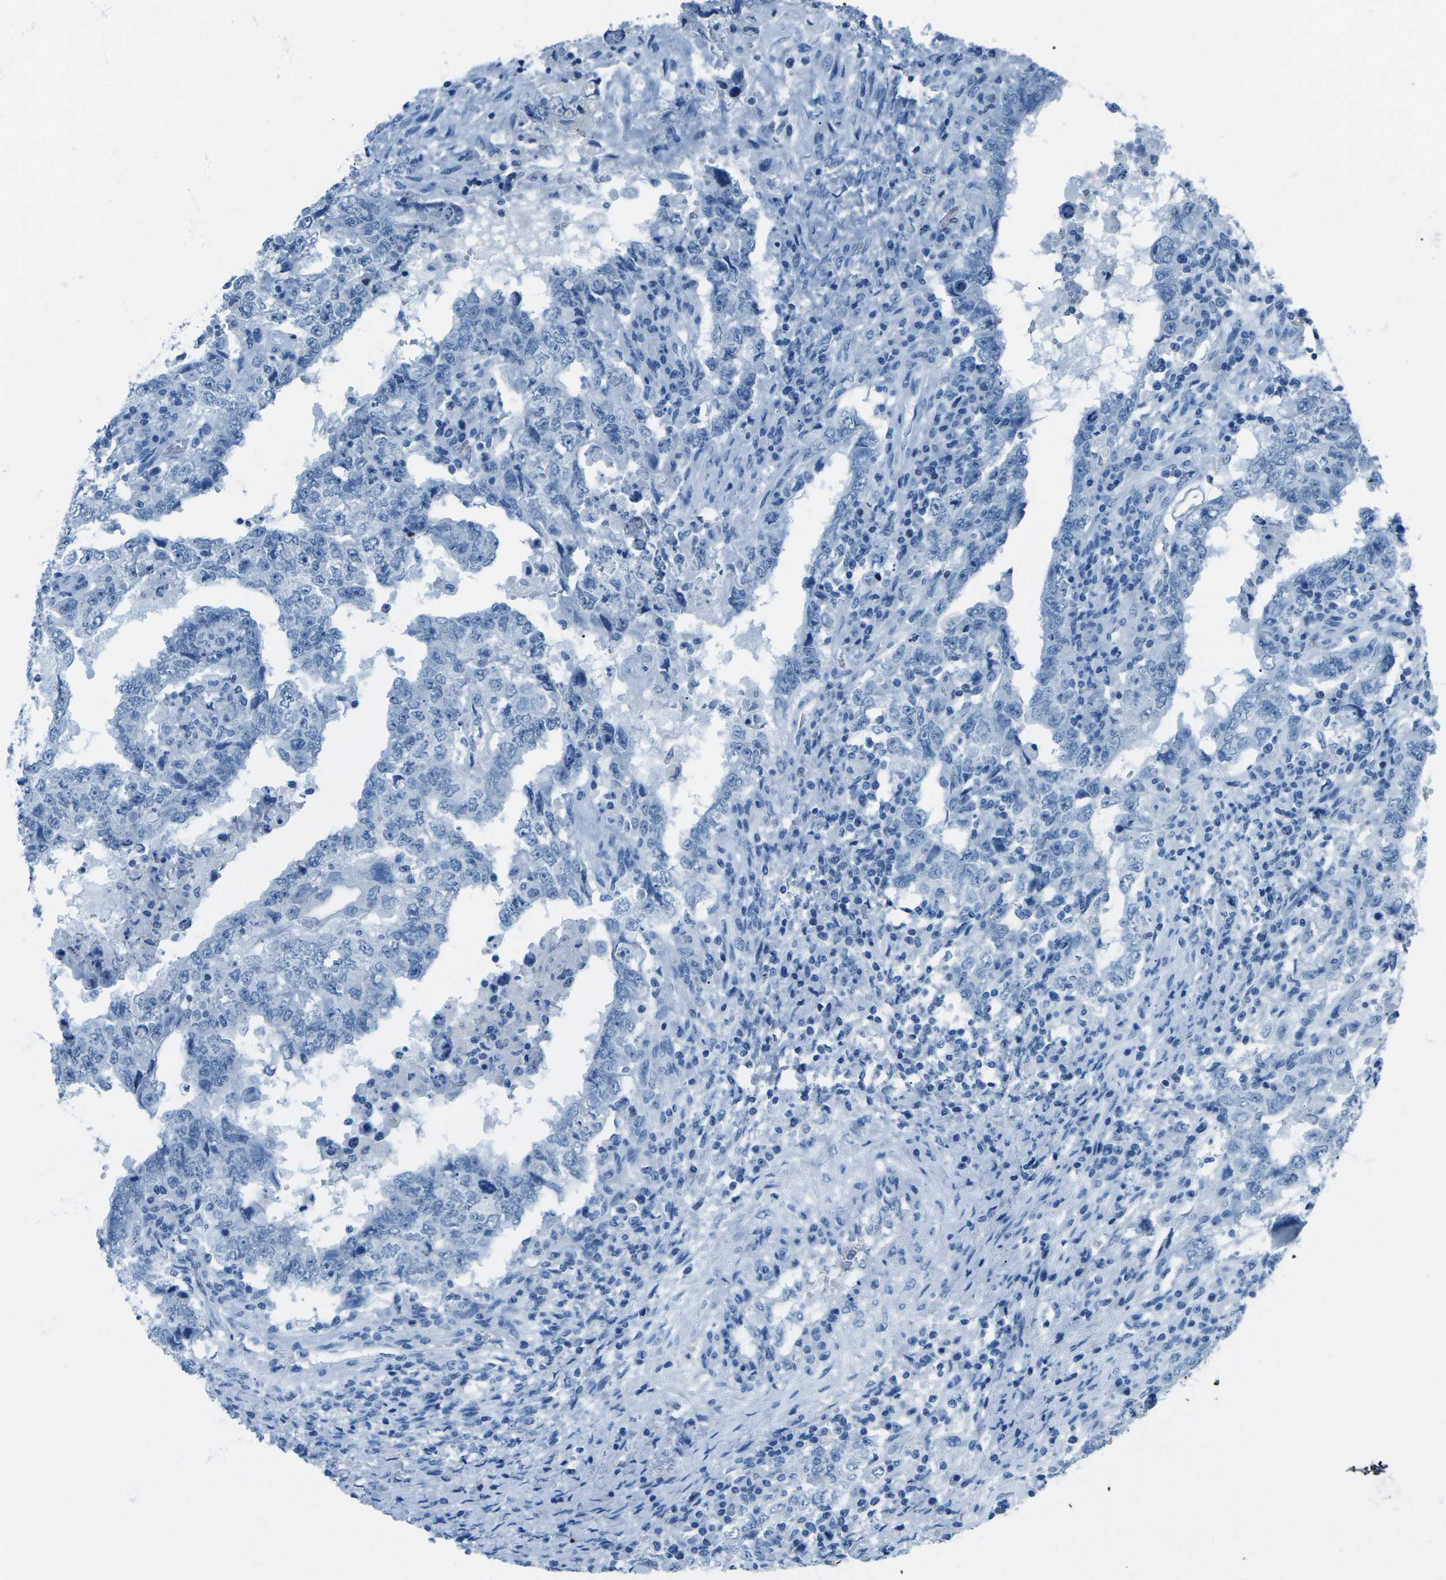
{"staining": {"intensity": "negative", "quantity": "none", "location": "none"}, "tissue": "testis cancer", "cell_type": "Tumor cells", "image_type": "cancer", "snomed": [{"axis": "morphology", "description": "Carcinoma, Embryonal, NOS"}, {"axis": "topography", "description": "Testis"}], "caption": "This is an immunohistochemistry (IHC) photomicrograph of human testis cancer. There is no staining in tumor cells.", "gene": "MYH8", "patient": {"sex": "male", "age": 26}}